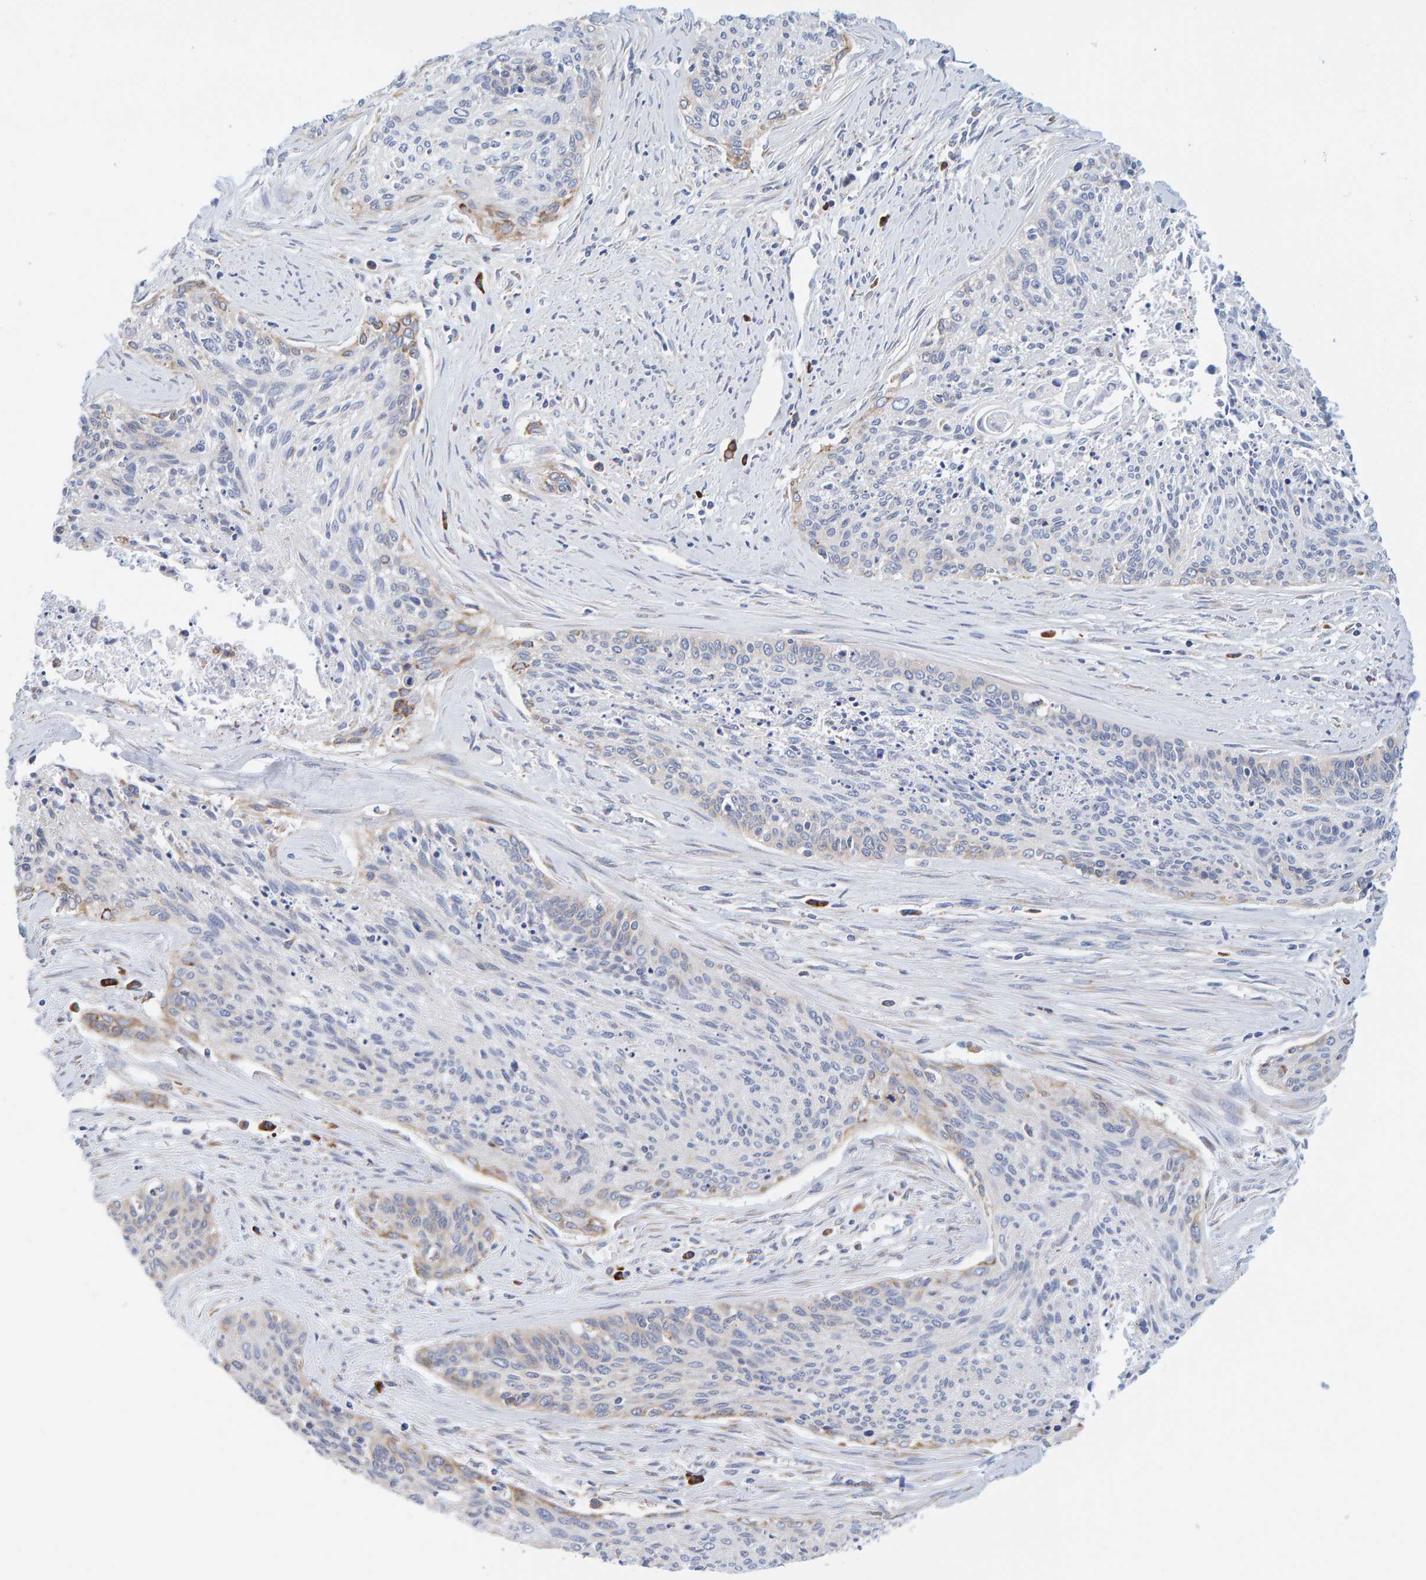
{"staining": {"intensity": "weak", "quantity": "<25%", "location": "cytoplasmic/membranous"}, "tissue": "cervical cancer", "cell_type": "Tumor cells", "image_type": "cancer", "snomed": [{"axis": "morphology", "description": "Squamous cell carcinoma, NOS"}, {"axis": "topography", "description": "Cervix"}], "caption": "A photomicrograph of human squamous cell carcinoma (cervical) is negative for staining in tumor cells. (Stains: DAB IHC with hematoxylin counter stain, Microscopy: brightfield microscopy at high magnification).", "gene": "SGPL1", "patient": {"sex": "female", "age": 55}}